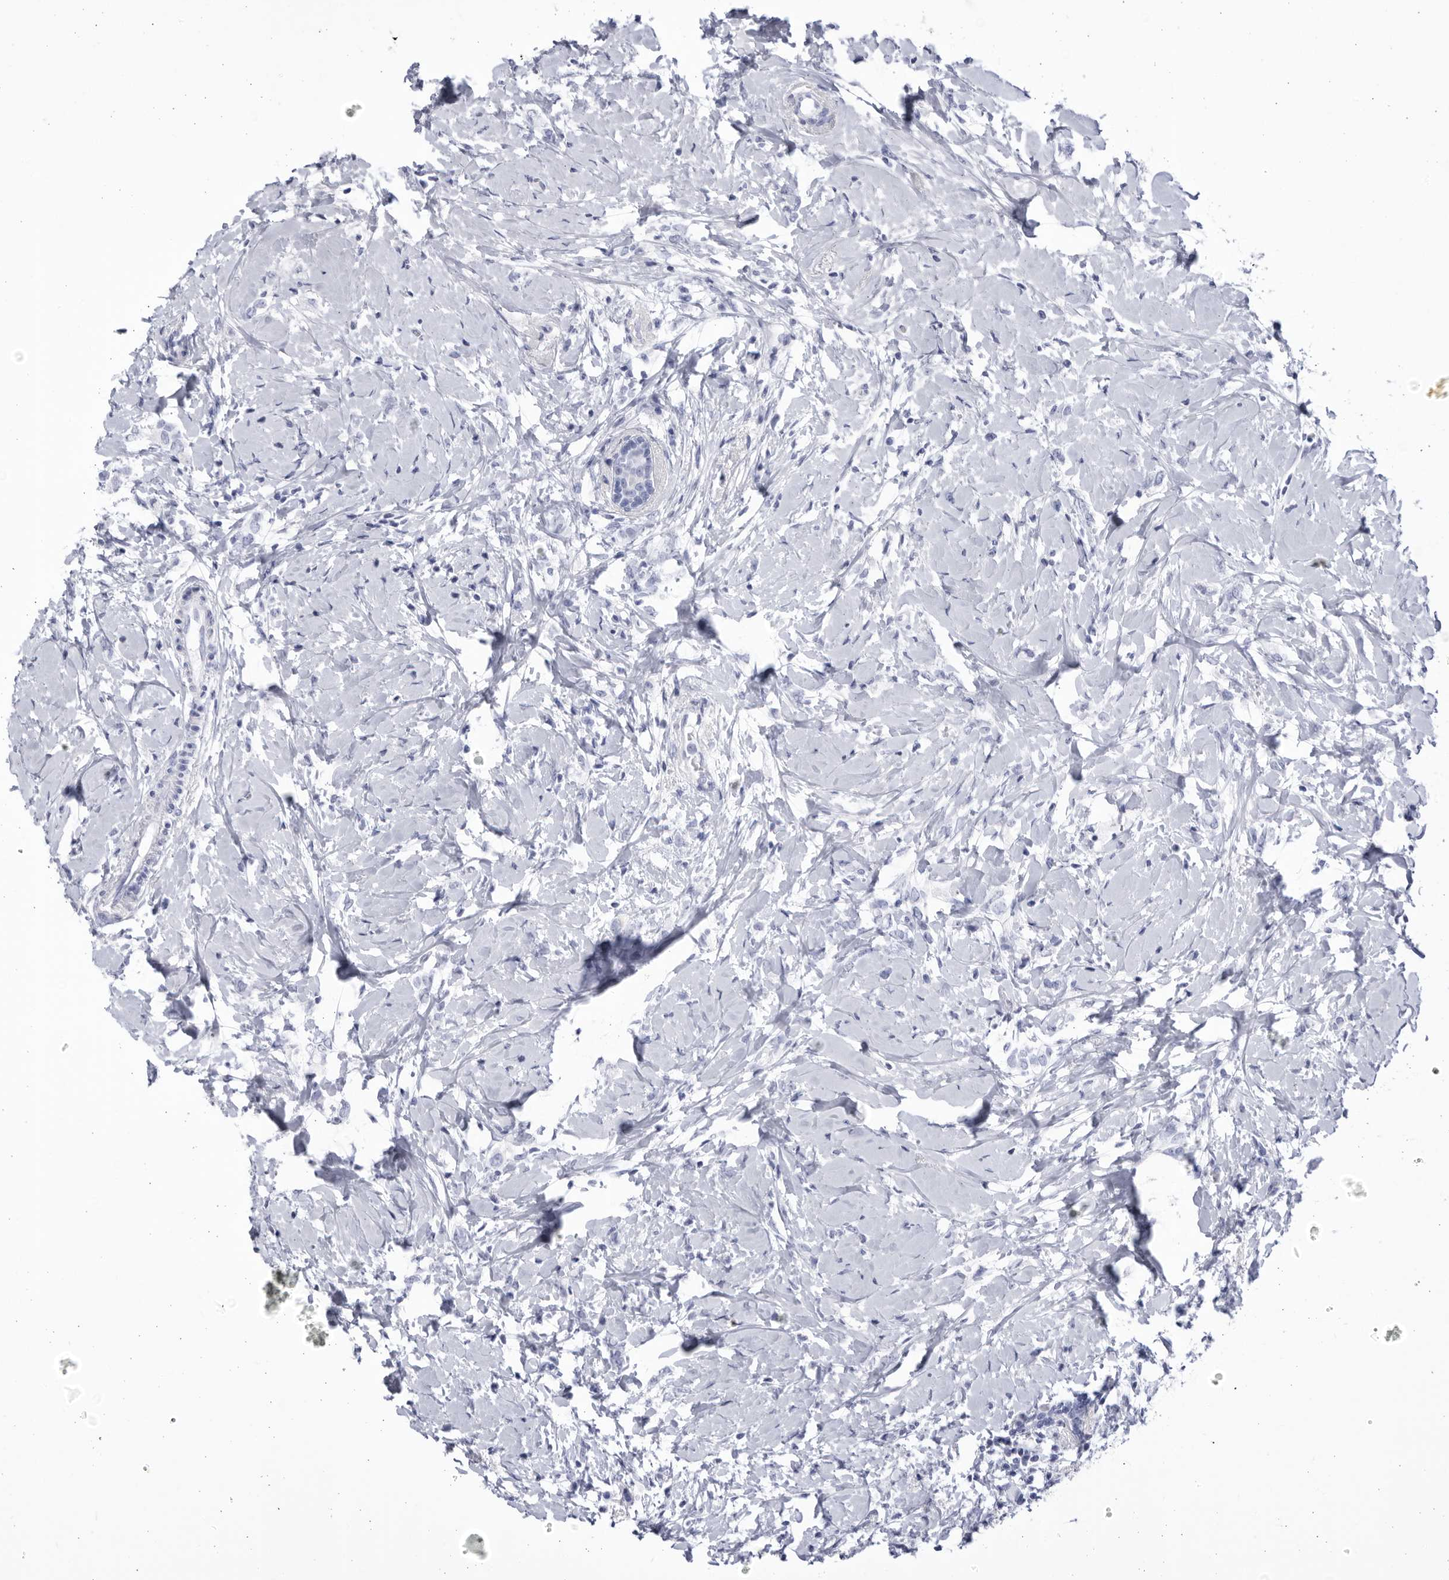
{"staining": {"intensity": "negative", "quantity": "none", "location": "none"}, "tissue": "breast cancer", "cell_type": "Tumor cells", "image_type": "cancer", "snomed": [{"axis": "morphology", "description": "Normal tissue, NOS"}, {"axis": "morphology", "description": "Lobular carcinoma"}, {"axis": "topography", "description": "Breast"}], "caption": "This is an immunohistochemistry photomicrograph of breast cancer (lobular carcinoma). There is no expression in tumor cells.", "gene": "CCDC181", "patient": {"sex": "female", "age": 47}}